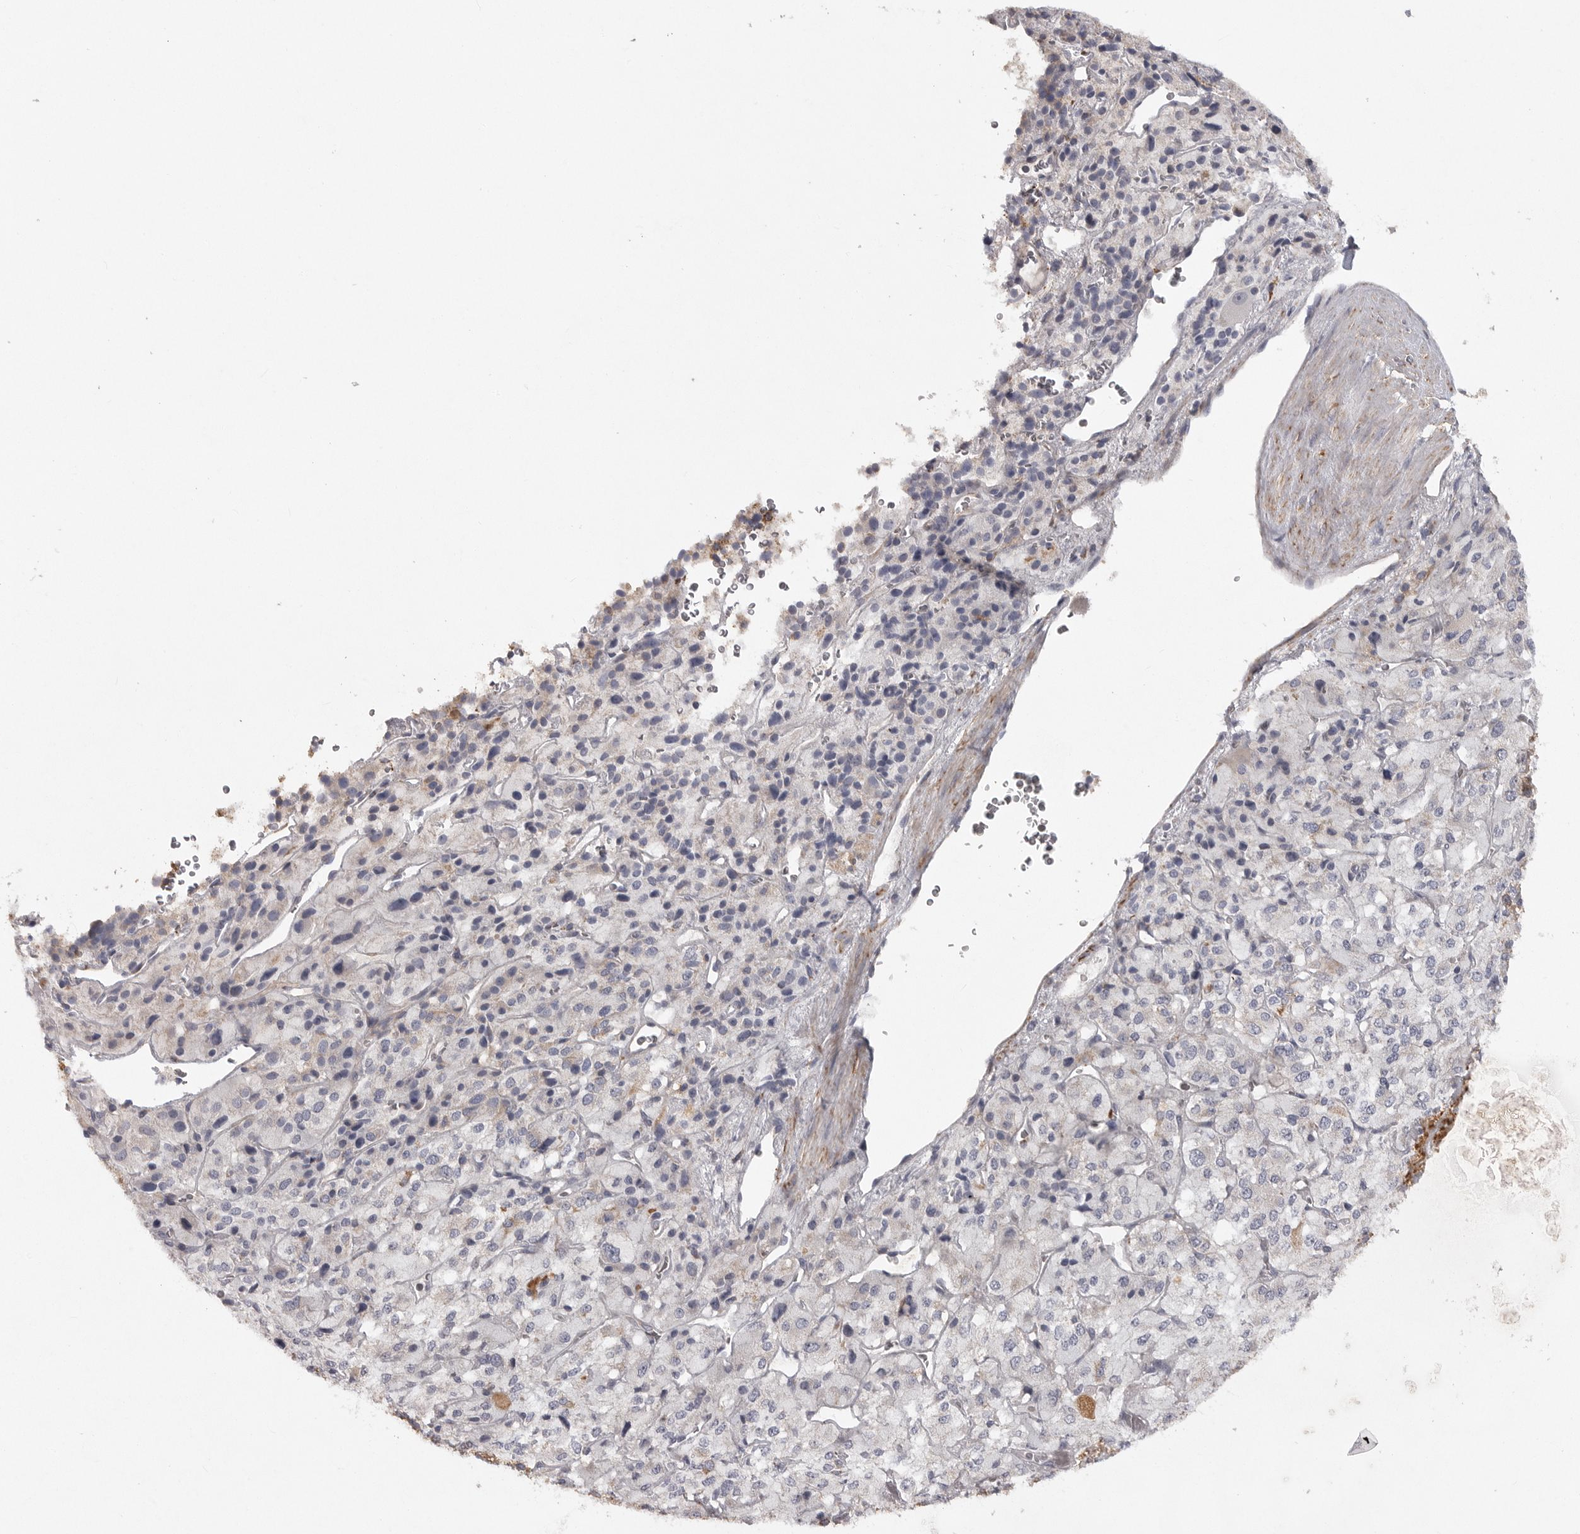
{"staining": {"intensity": "strong", "quantity": "<25%", "location": "cytoplasmic/membranous"}, "tissue": "adrenal gland", "cell_type": "Glandular cells", "image_type": "normal", "snomed": [{"axis": "morphology", "description": "Normal tissue, NOS"}, {"axis": "topography", "description": "Adrenal gland"}], "caption": "Immunohistochemical staining of normal adrenal gland shows strong cytoplasmic/membranous protein staining in approximately <25% of glandular cells. Ihc stains the protein in brown and the nuclei are stained blue.", "gene": "ELP3", "patient": {"sex": "female", "age": 44}}